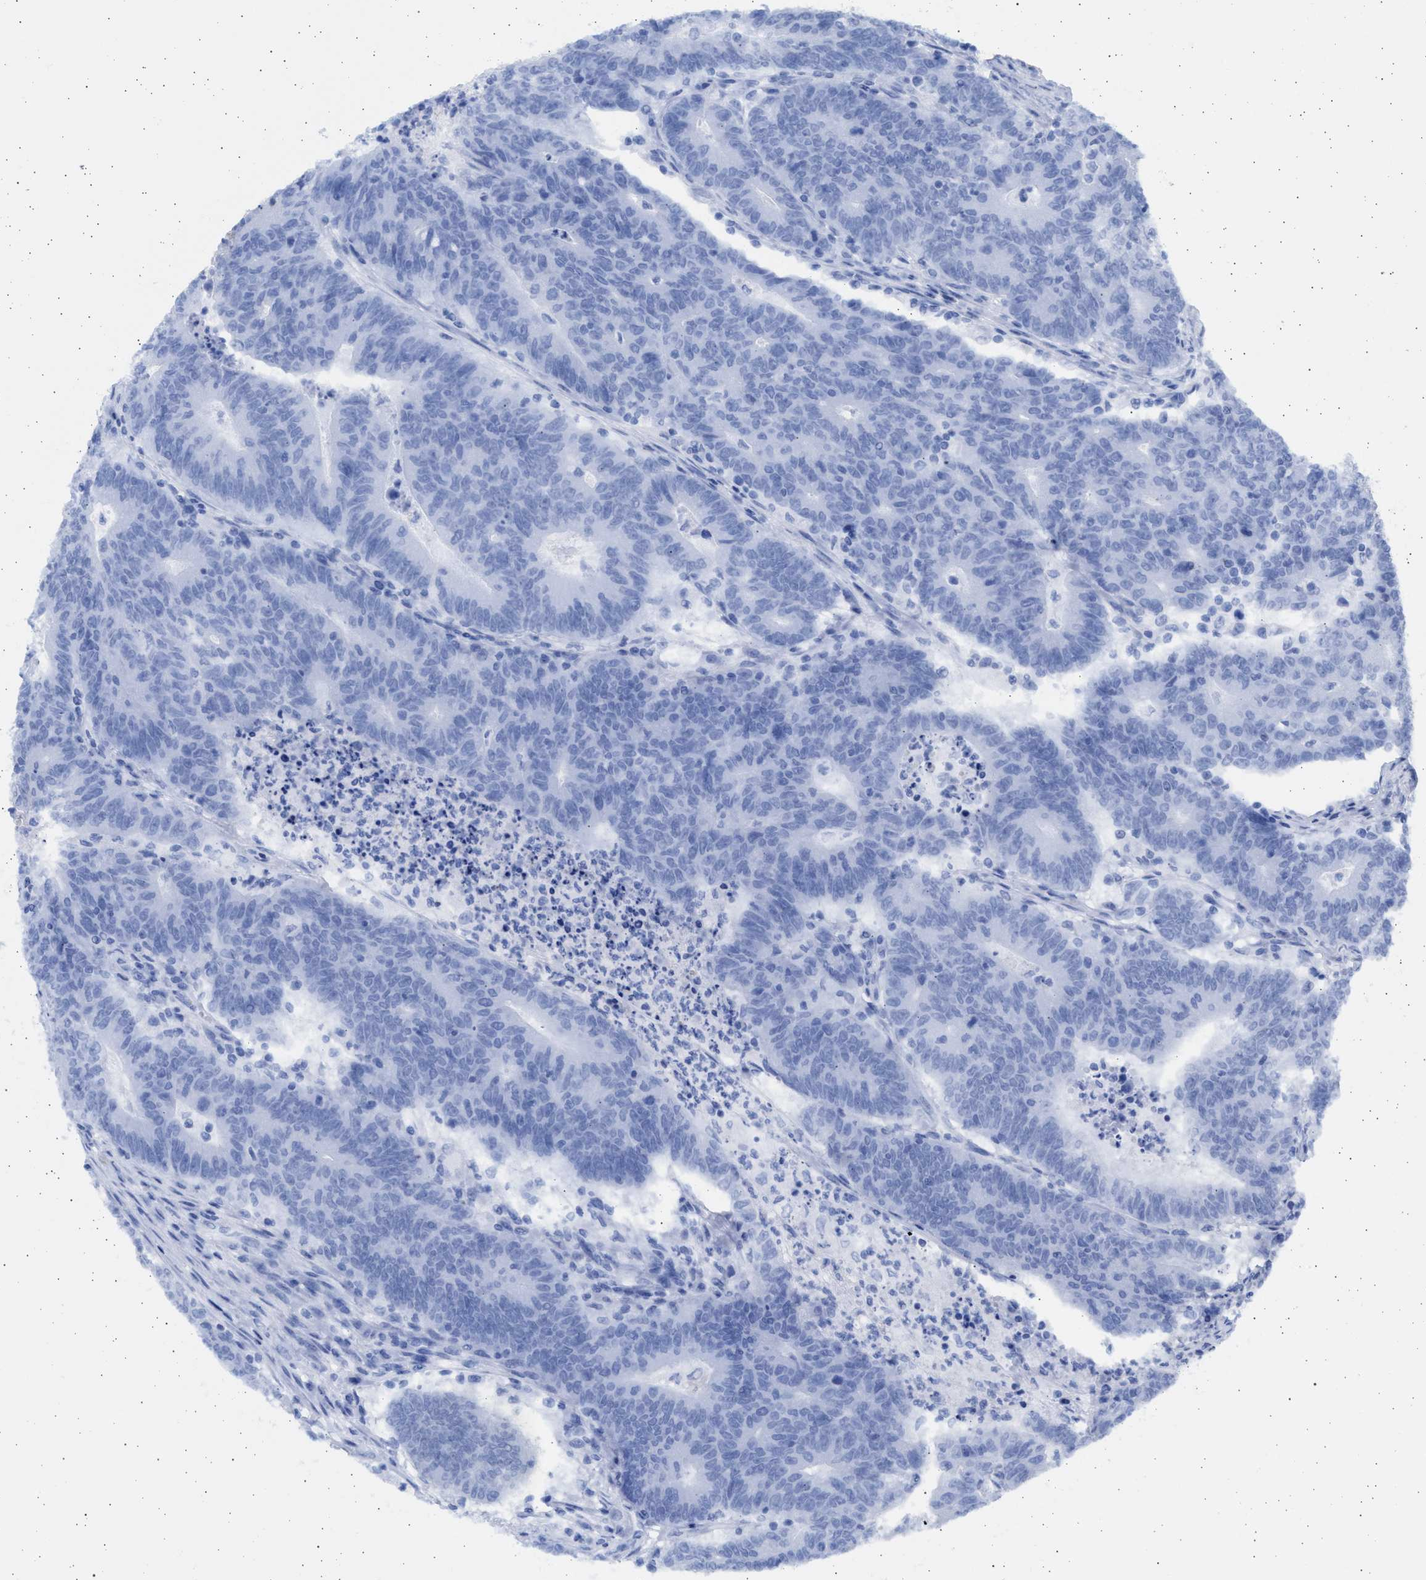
{"staining": {"intensity": "negative", "quantity": "none", "location": "none"}, "tissue": "colorectal cancer", "cell_type": "Tumor cells", "image_type": "cancer", "snomed": [{"axis": "morphology", "description": "Normal tissue, NOS"}, {"axis": "morphology", "description": "Adenocarcinoma, NOS"}, {"axis": "topography", "description": "Colon"}], "caption": "Immunohistochemistry (IHC) photomicrograph of adenocarcinoma (colorectal) stained for a protein (brown), which displays no expression in tumor cells.", "gene": "ALDOC", "patient": {"sex": "female", "age": 75}}